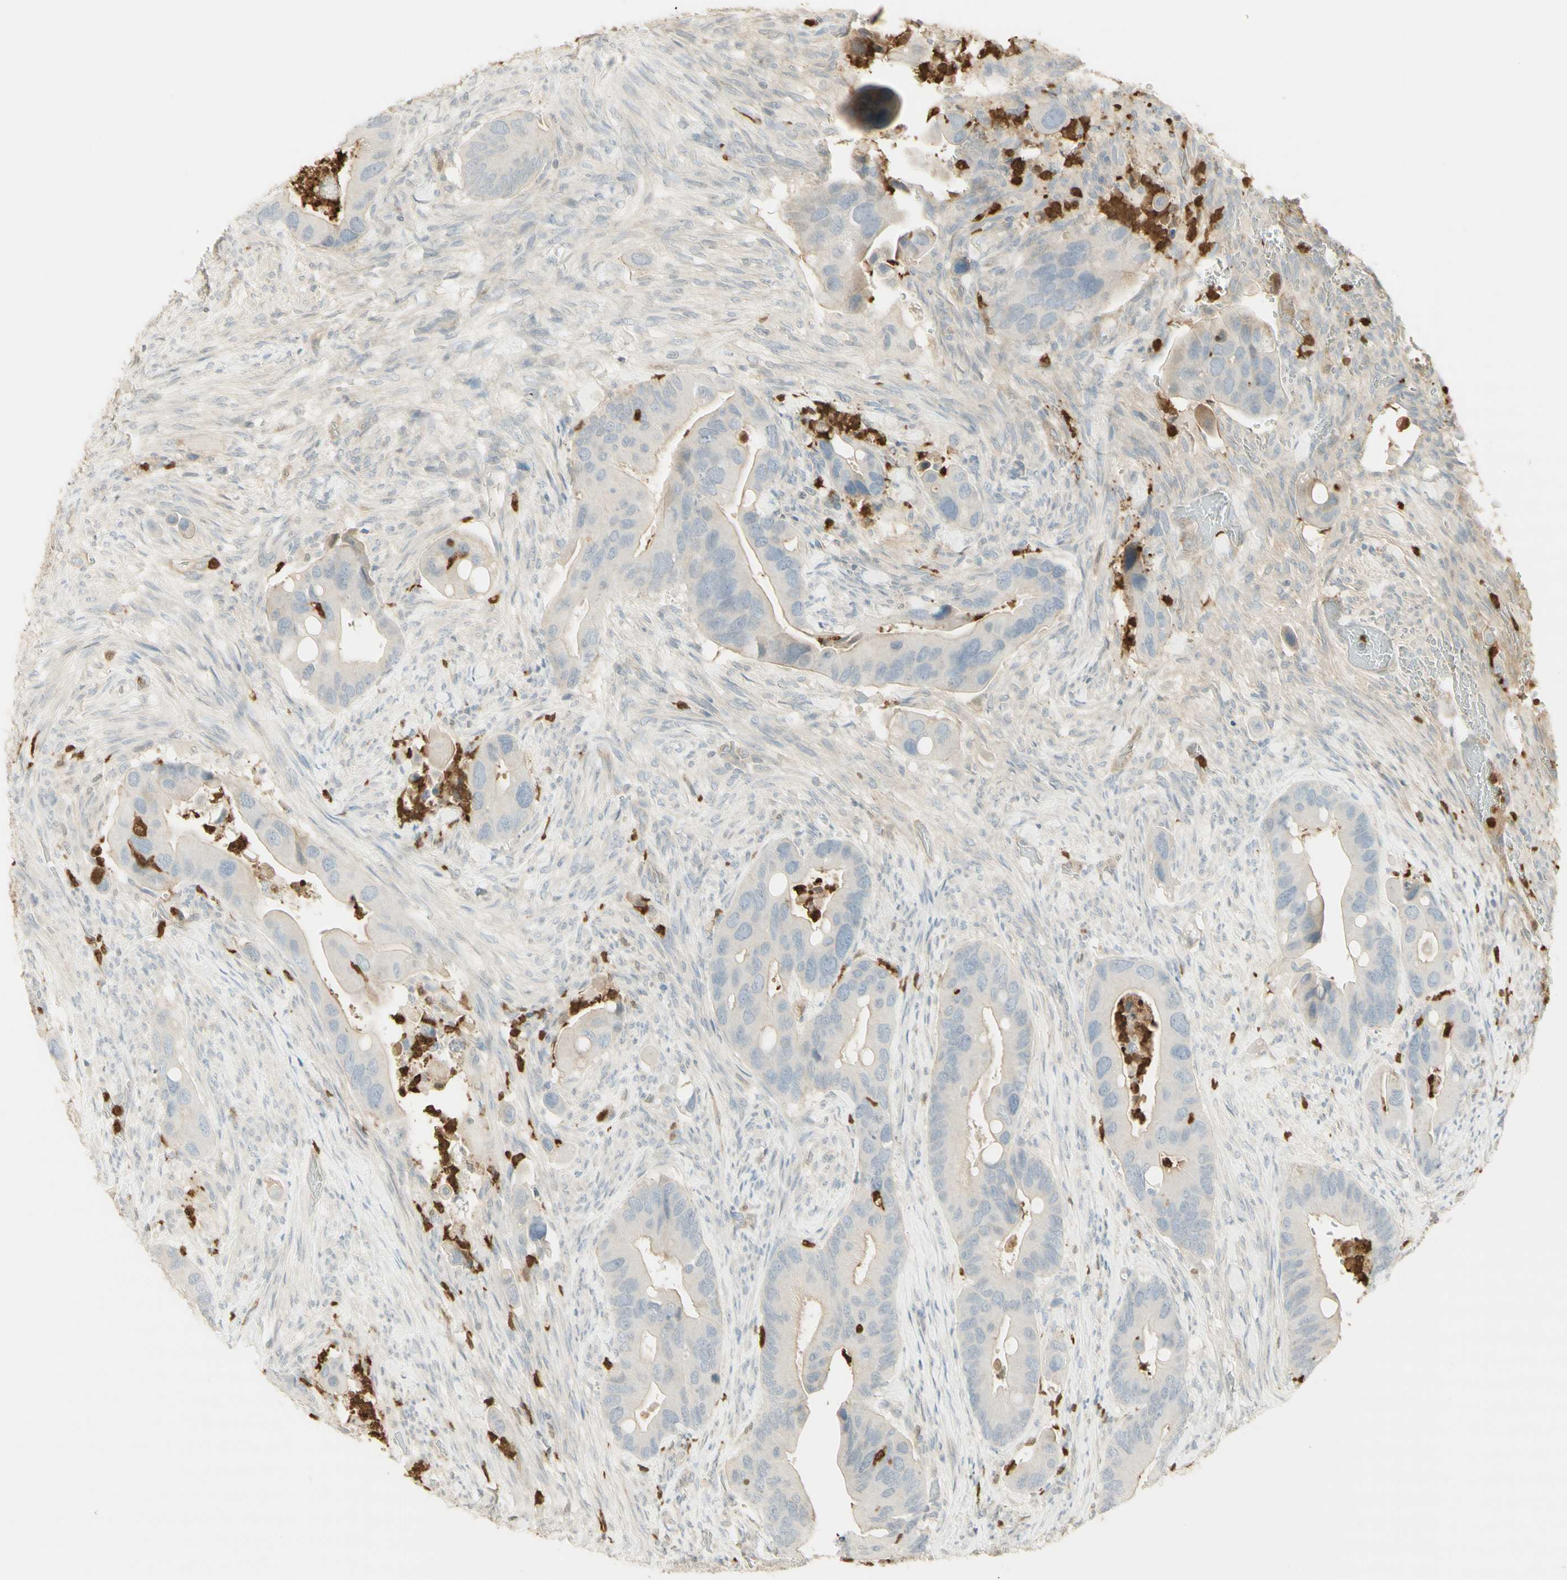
{"staining": {"intensity": "weak", "quantity": "<25%", "location": "cytoplasmic/membranous"}, "tissue": "colorectal cancer", "cell_type": "Tumor cells", "image_type": "cancer", "snomed": [{"axis": "morphology", "description": "Adenocarcinoma, NOS"}, {"axis": "topography", "description": "Rectum"}], "caption": "Protein analysis of colorectal cancer (adenocarcinoma) demonstrates no significant positivity in tumor cells.", "gene": "NID1", "patient": {"sex": "female", "age": 57}}